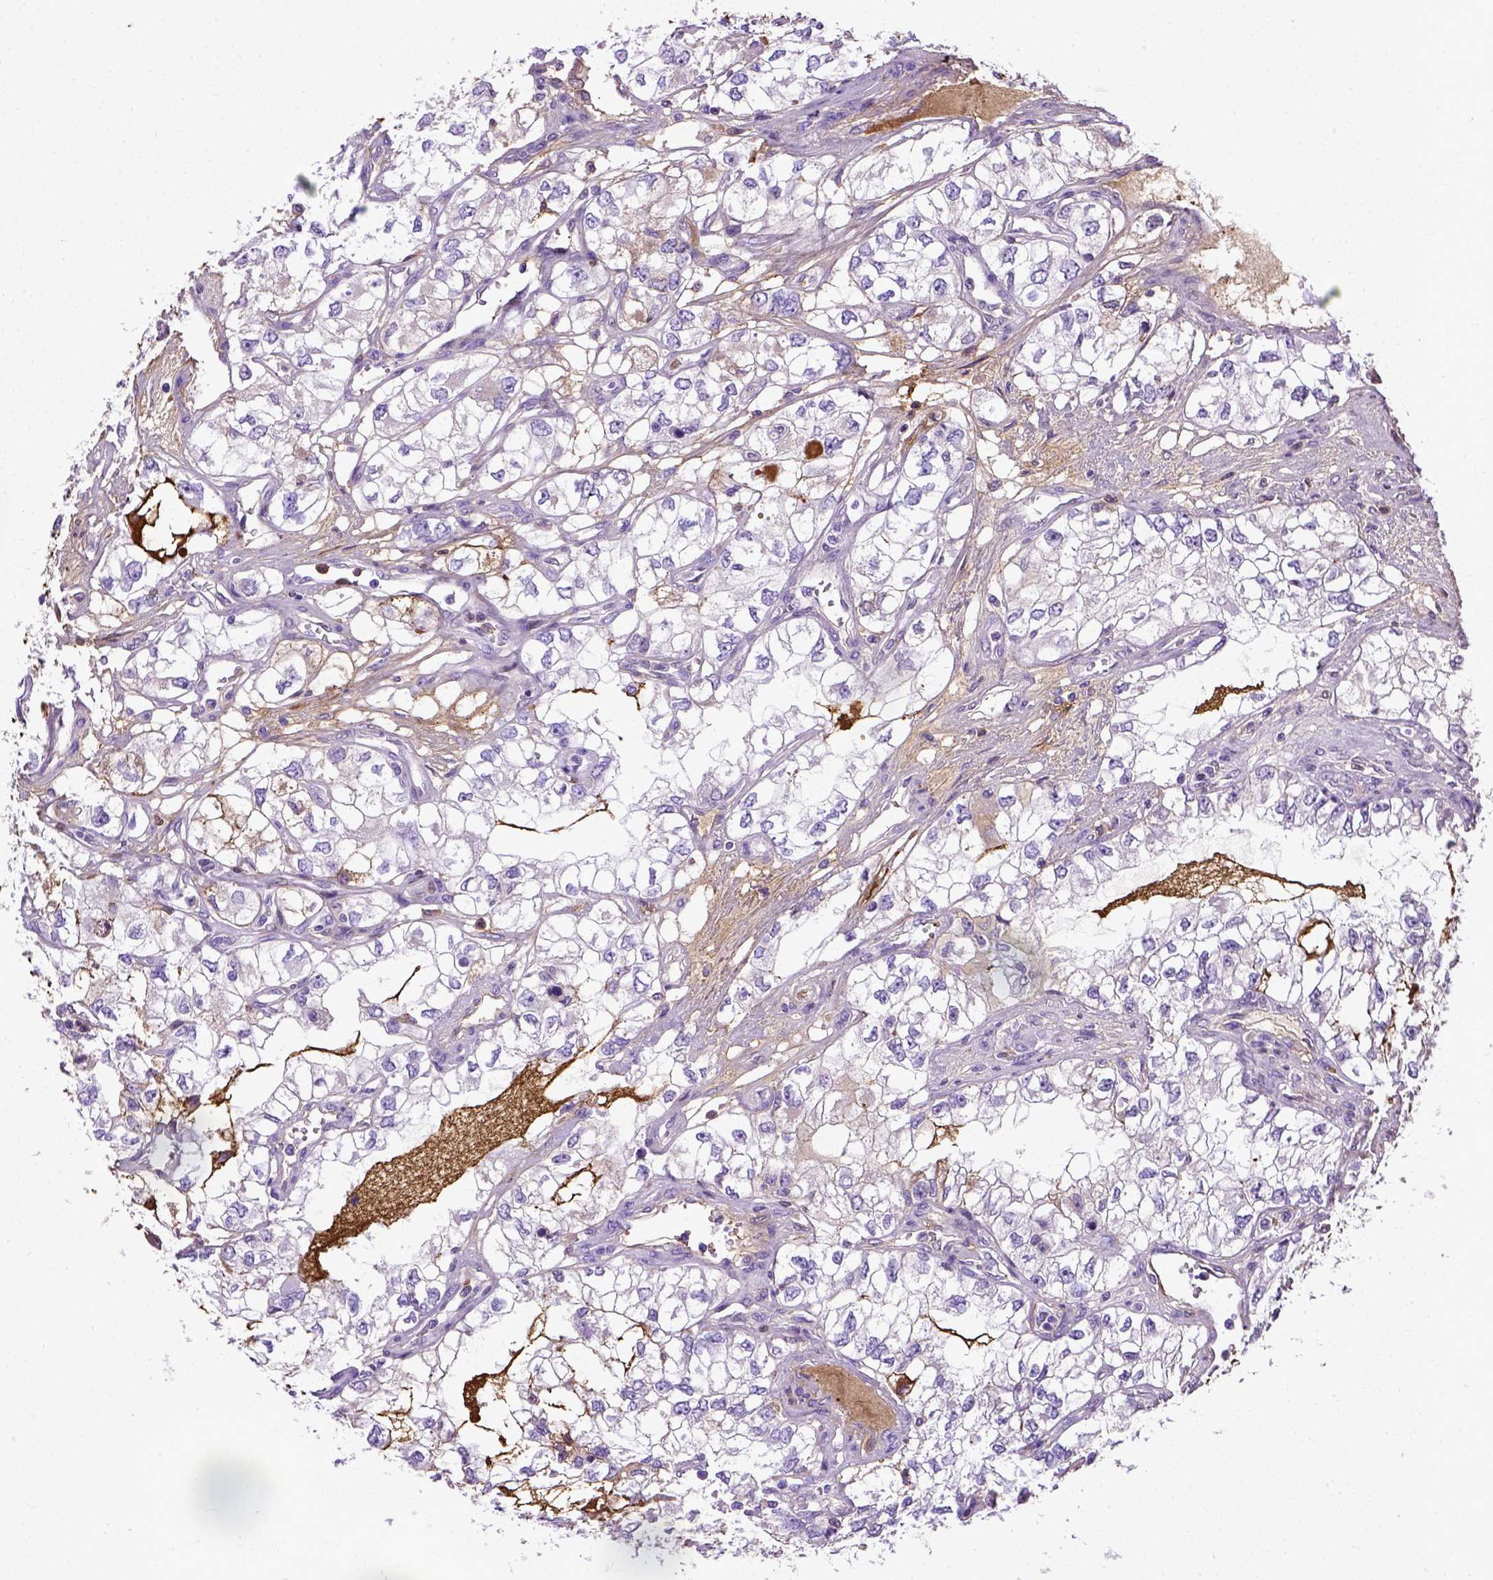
{"staining": {"intensity": "negative", "quantity": "none", "location": "none"}, "tissue": "renal cancer", "cell_type": "Tumor cells", "image_type": "cancer", "snomed": [{"axis": "morphology", "description": "Adenocarcinoma, NOS"}, {"axis": "topography", "description": "Kidney"}], "caption": "Tumor cells are negative for brown protein staining in renal cancer.", "gene": "ADAMTS8", "patient": {"sex": "female", "age": 59}}